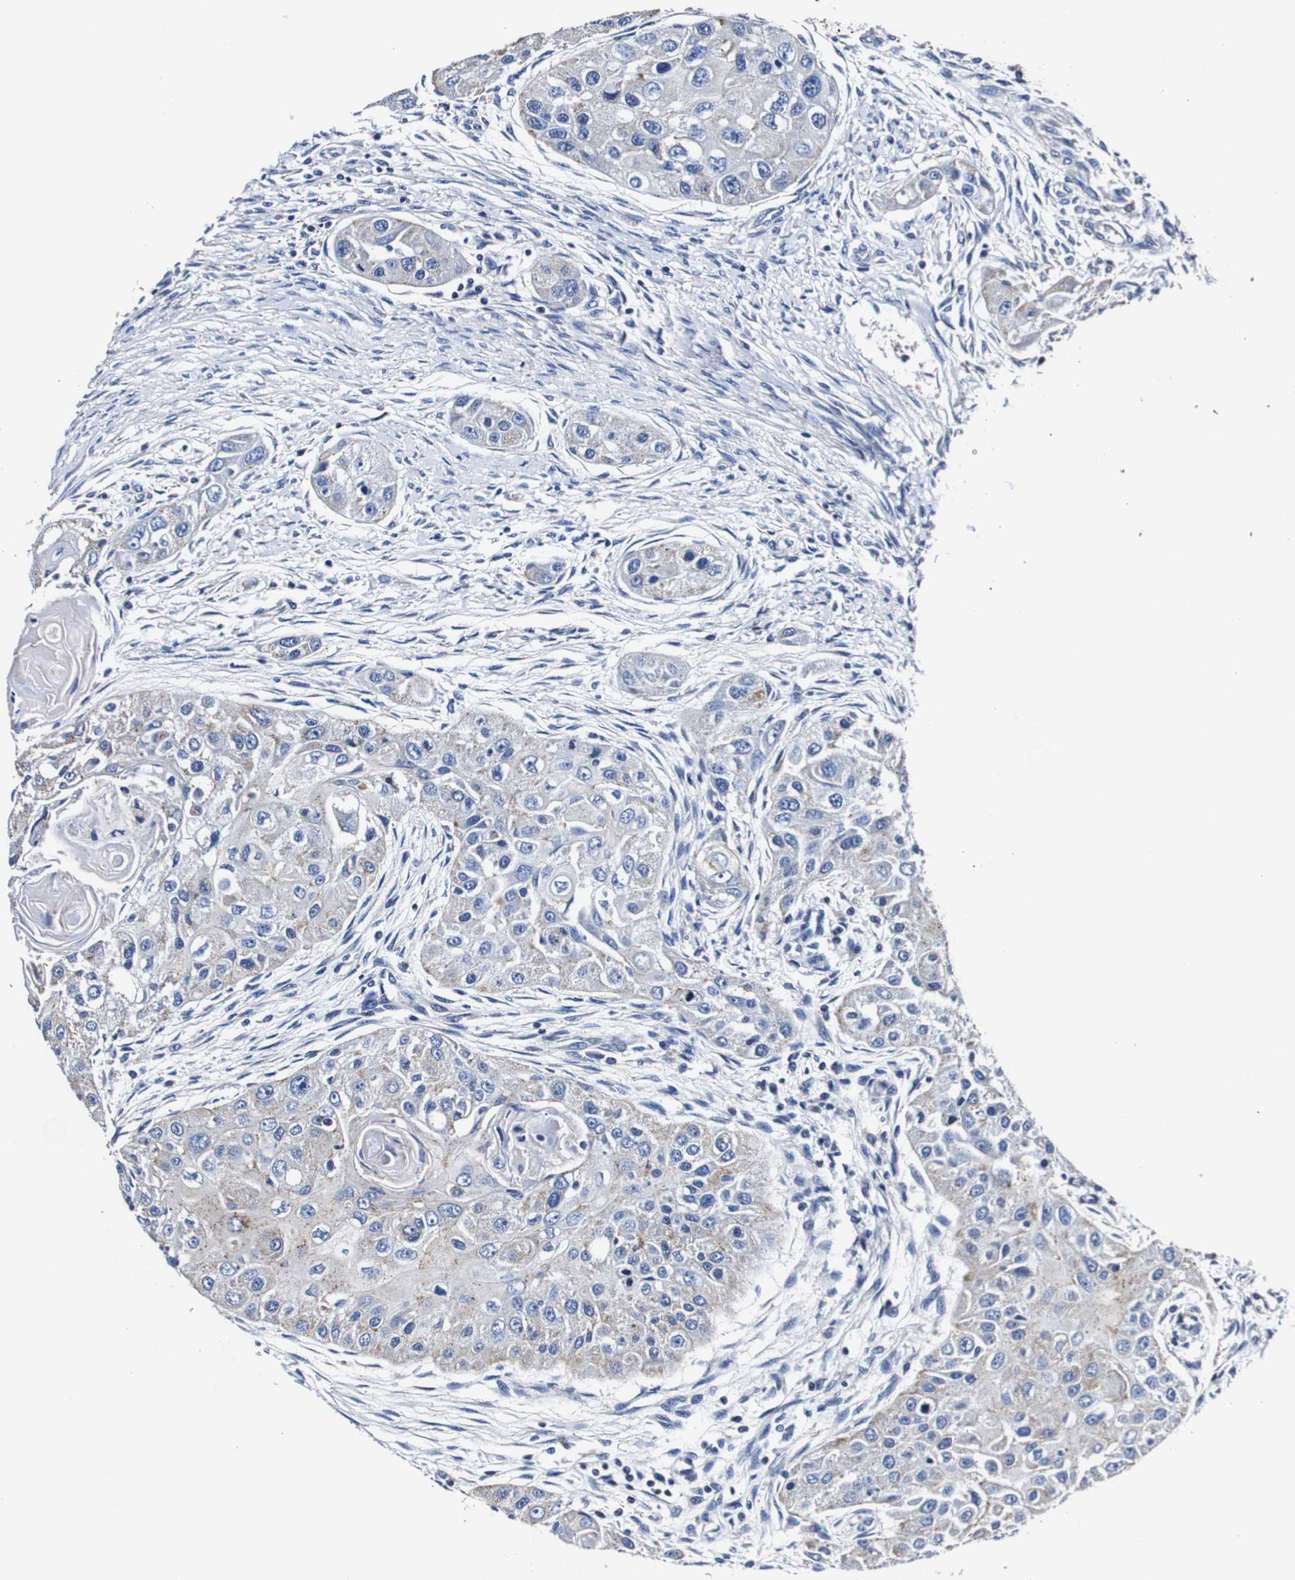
{"staining": {"intensity": "weak", "quantity": "<25%", "location": "cytoplasmic/membranous"}, "tissue": "head and neck cancer", "cell_type": "Tumor cells", "image_type": "cancer", "snomed": [{"axis": "morphology", "description": "Normal tissue, NOS"}, {"axis": "morphology", "description": "Squamous cell carcinoma, NOS"}, {"axis": "topography", "description": "Skeletal muscle"}, {"axis": "topography", "description": "Head-Neck"}], "caption": "A high-resolution photomicrograph shows IHC staining of head and neck cancer, which reveals no significant expression in tumor cells. (Immunohistochemistry (ihc), brightfield microscopy, high magnification).", "gene": "PDCD6IP", "patient": {"sex": "male", "age": 51}}